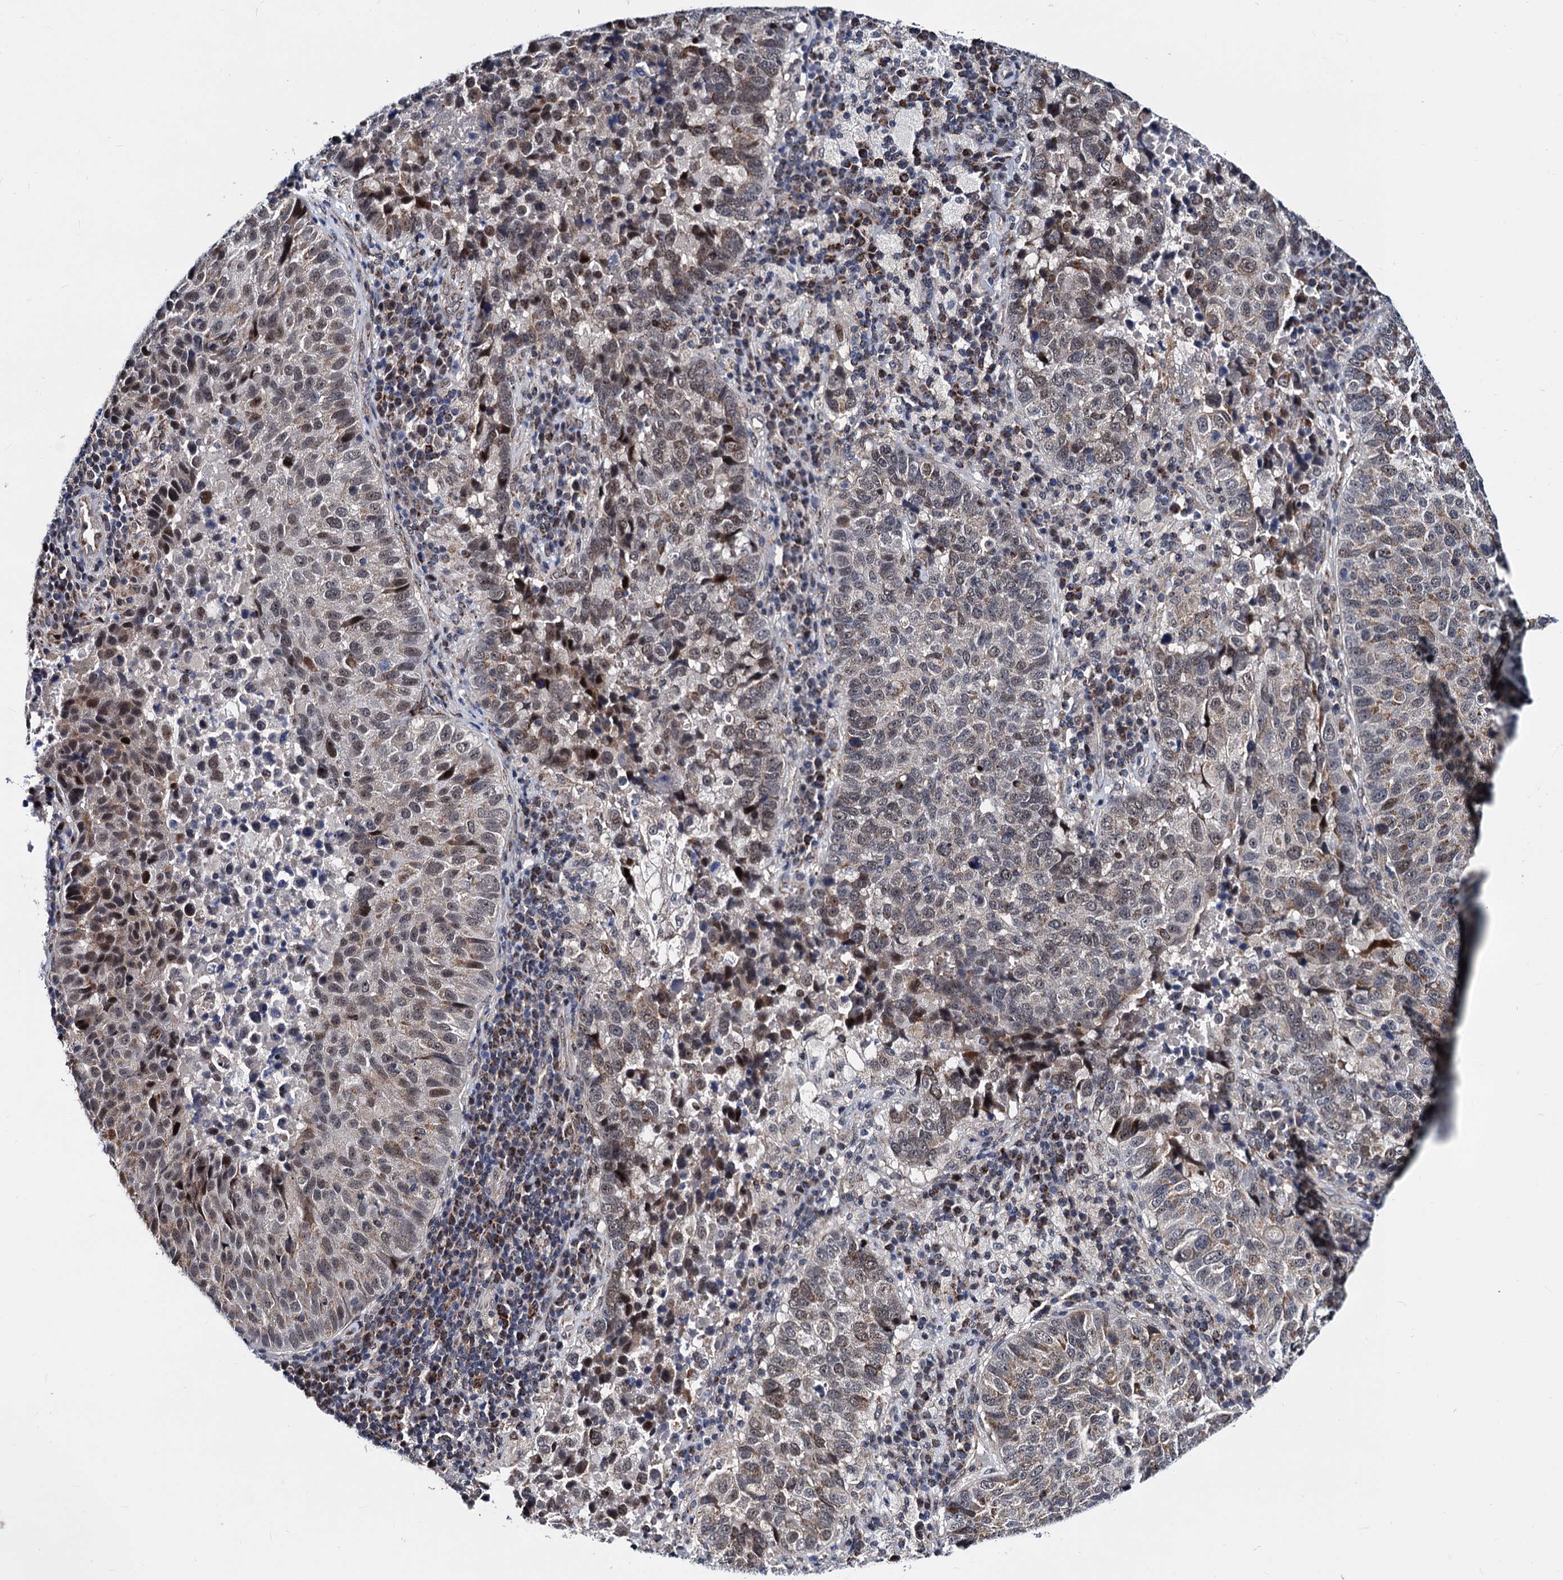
{"staining": {"intensity": "moderate", "quantity": "25%-75%", "location": "cytoplasmic/membranous,nuclear"}, "tissue": "lung cancer", "cell_type": "Tumor cells", "image_type": "cancer", "snomed": [{"axis": "morphology", "description": "Squamous cell carcinoma, NOS"}, {"axis": "topography", "description": "Lung"}], "caption": "Human squamous cell carcinoma (lung) stained with a protein marker reveals moderate staining in tumor cells.", "gene": "COA4", "patient": {"sex": "male", "age": 73}}